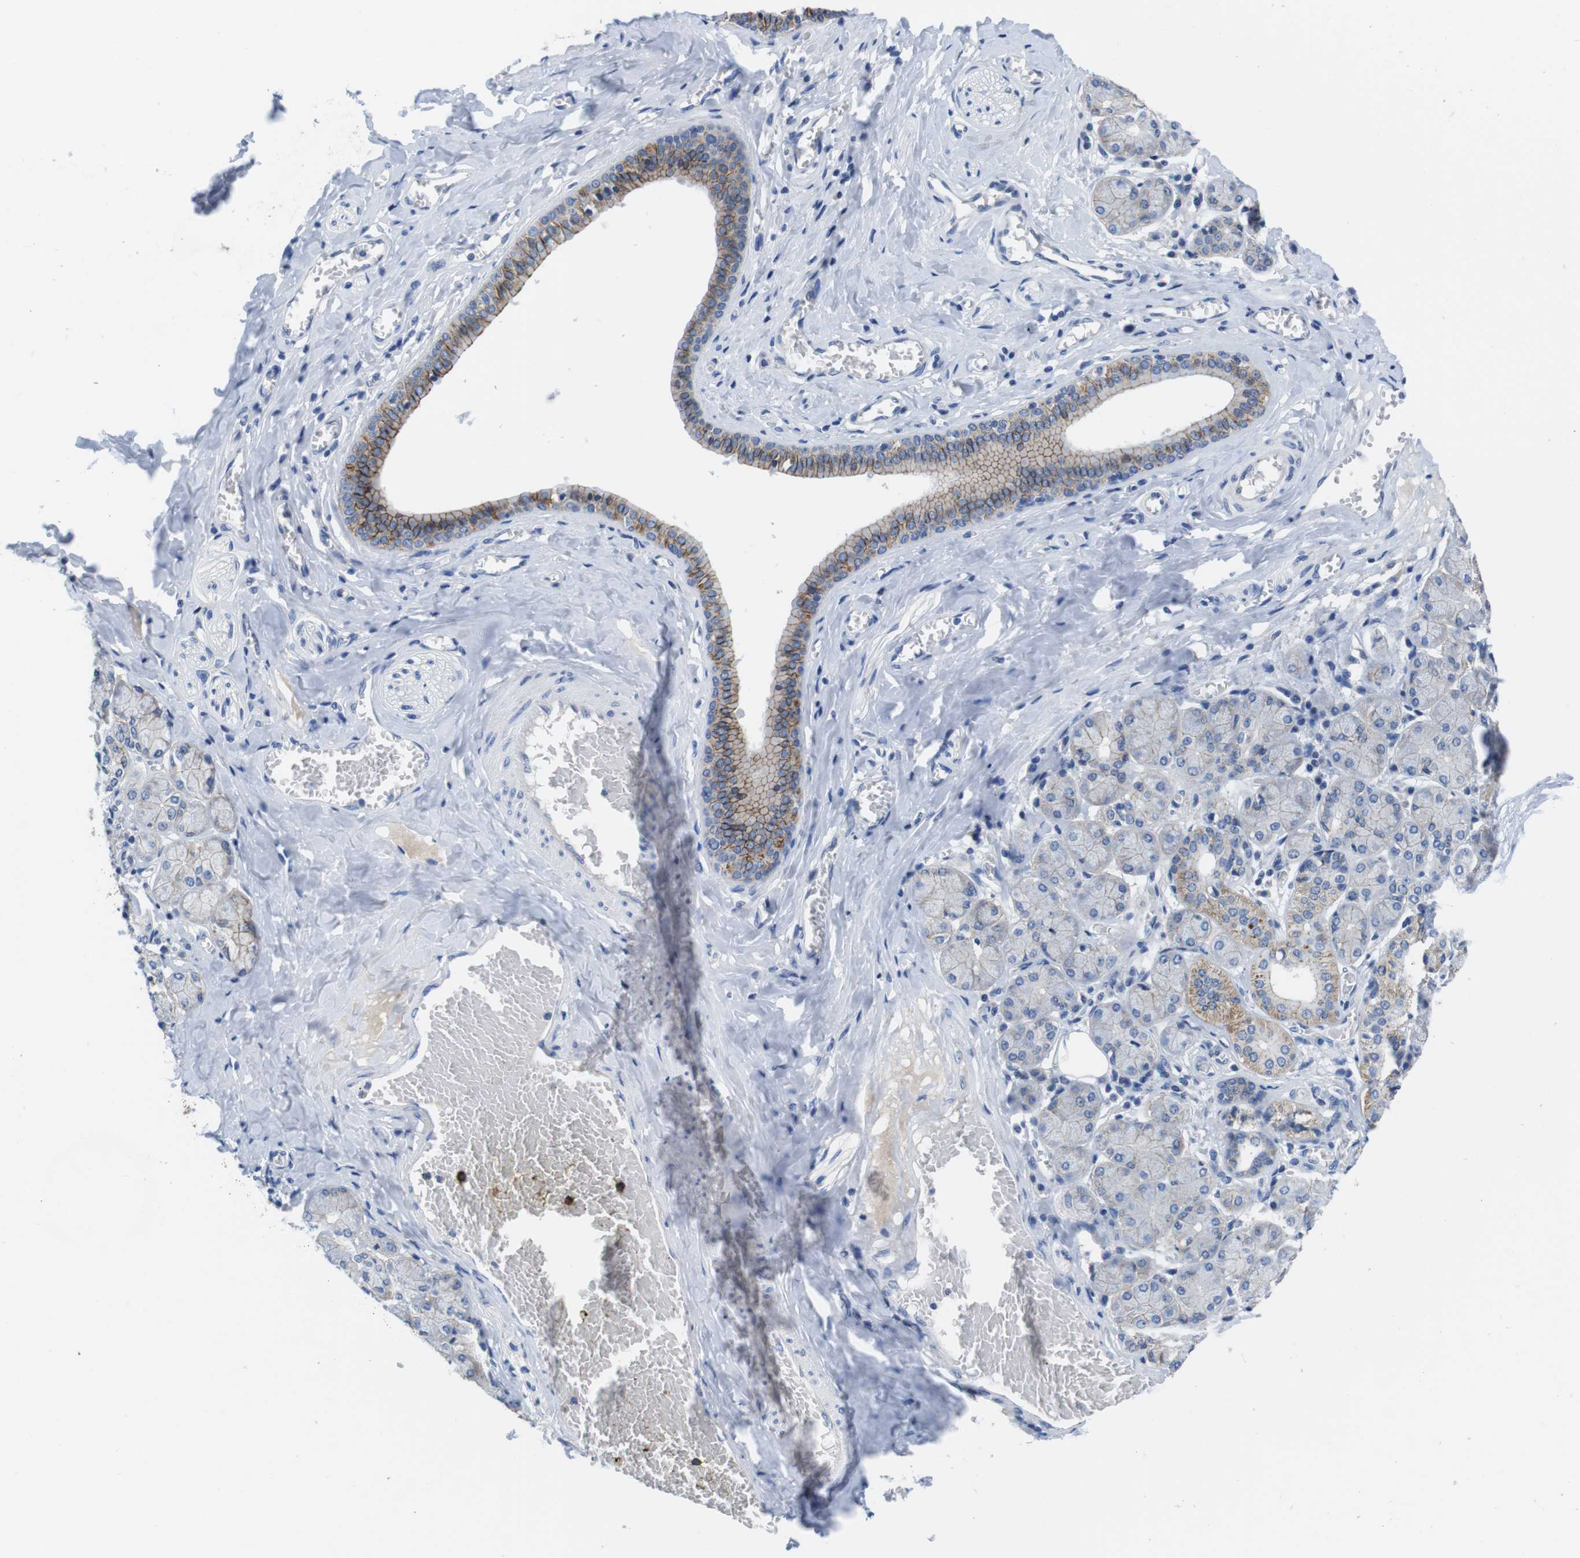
{"staining": {"intensity": "moderate", "quantity": "<25%", "location": "cytoplasmic/membranous"}, "tissue": "salivary gland", "cell_type": "Glandular cells", "image_type": "normal", "snomed": [{"axis": "morphology", "description": "Normal tissue, NOS"}, {"axis": "topography", "description": "Salivary gland"}], "caption": "Protein positivity by IHC displays moderate cytoplasmic/membranous positivity in about <25% of glandular cells in normal salivary gland. Using DAB (brown) and hematoxylin (blue) stains, captured at high magnification using brightfield microscopy.", "gene": "SCRIB", "patient": {"sex": "female", "age": 24}}